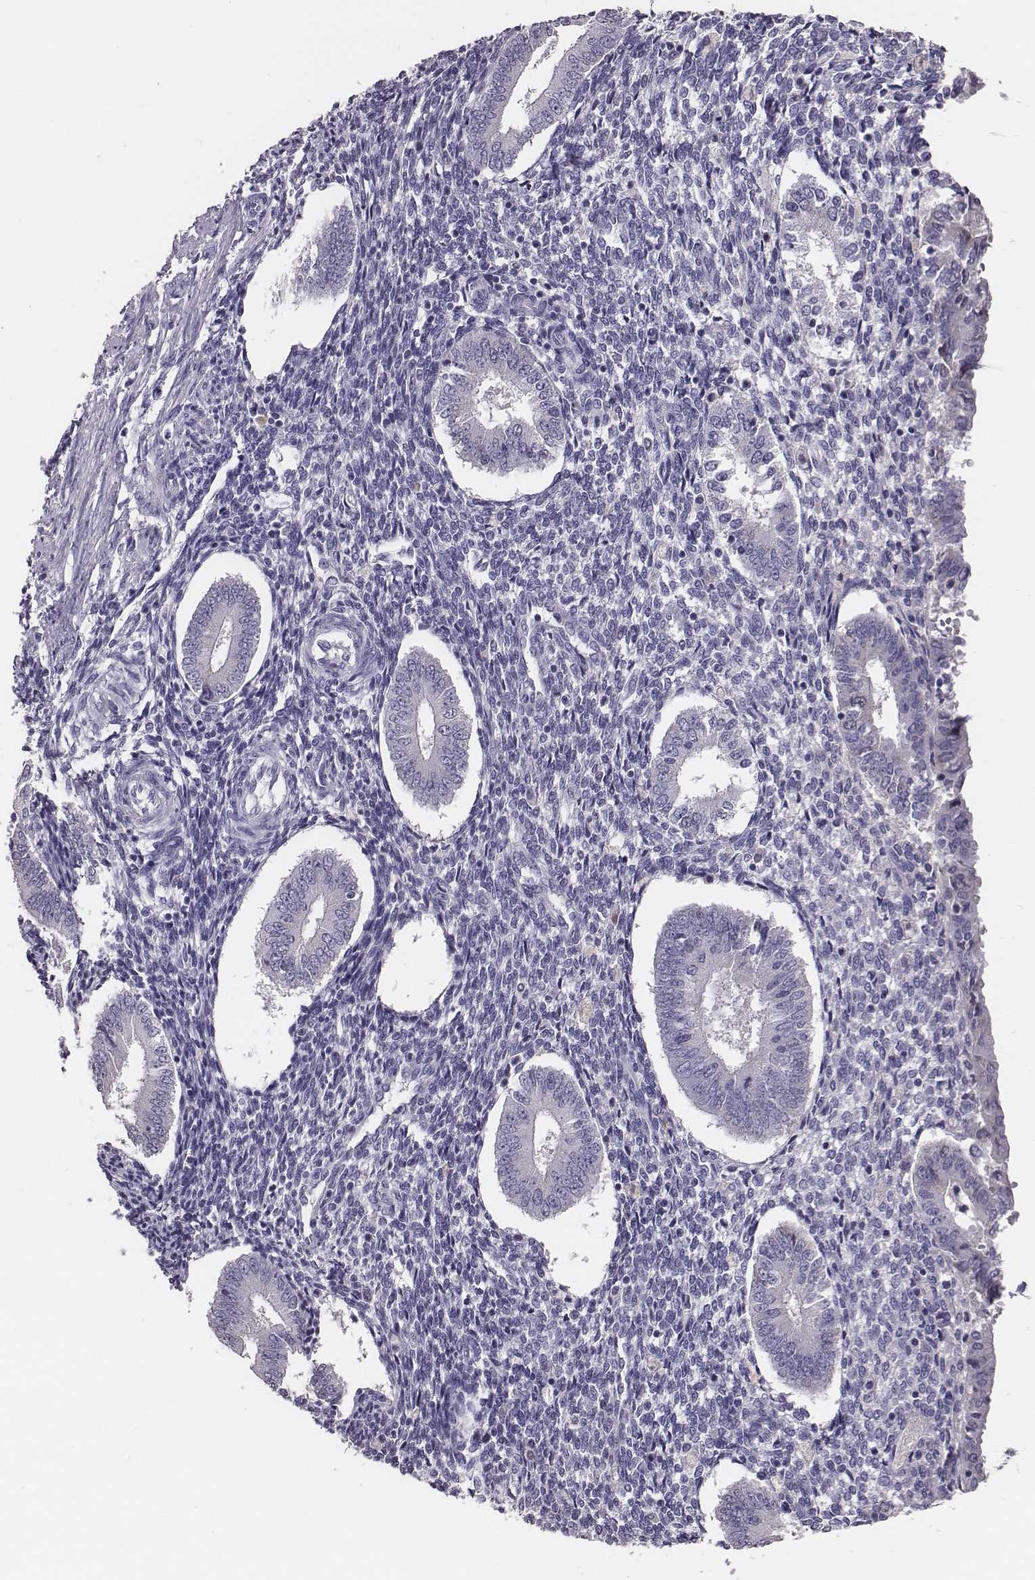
{"staining": {"intensity": "negative", "quantity": "none", "location": "none"}, "tissue": "endometrium", "cell_type": "Cells in endometrial stroma", "image_type": "normal", "snomed": [{"axis": "morphology", "description": "Normal tissue, NOS"}, {"axis": "topography", "description": "Endometrium"}], "caption": "Cells in endometrial stroma show no significant protein positivity in unremarkable endometrium.", "gene": "EN1", "patient": {"sex": "female", "age": 40}}